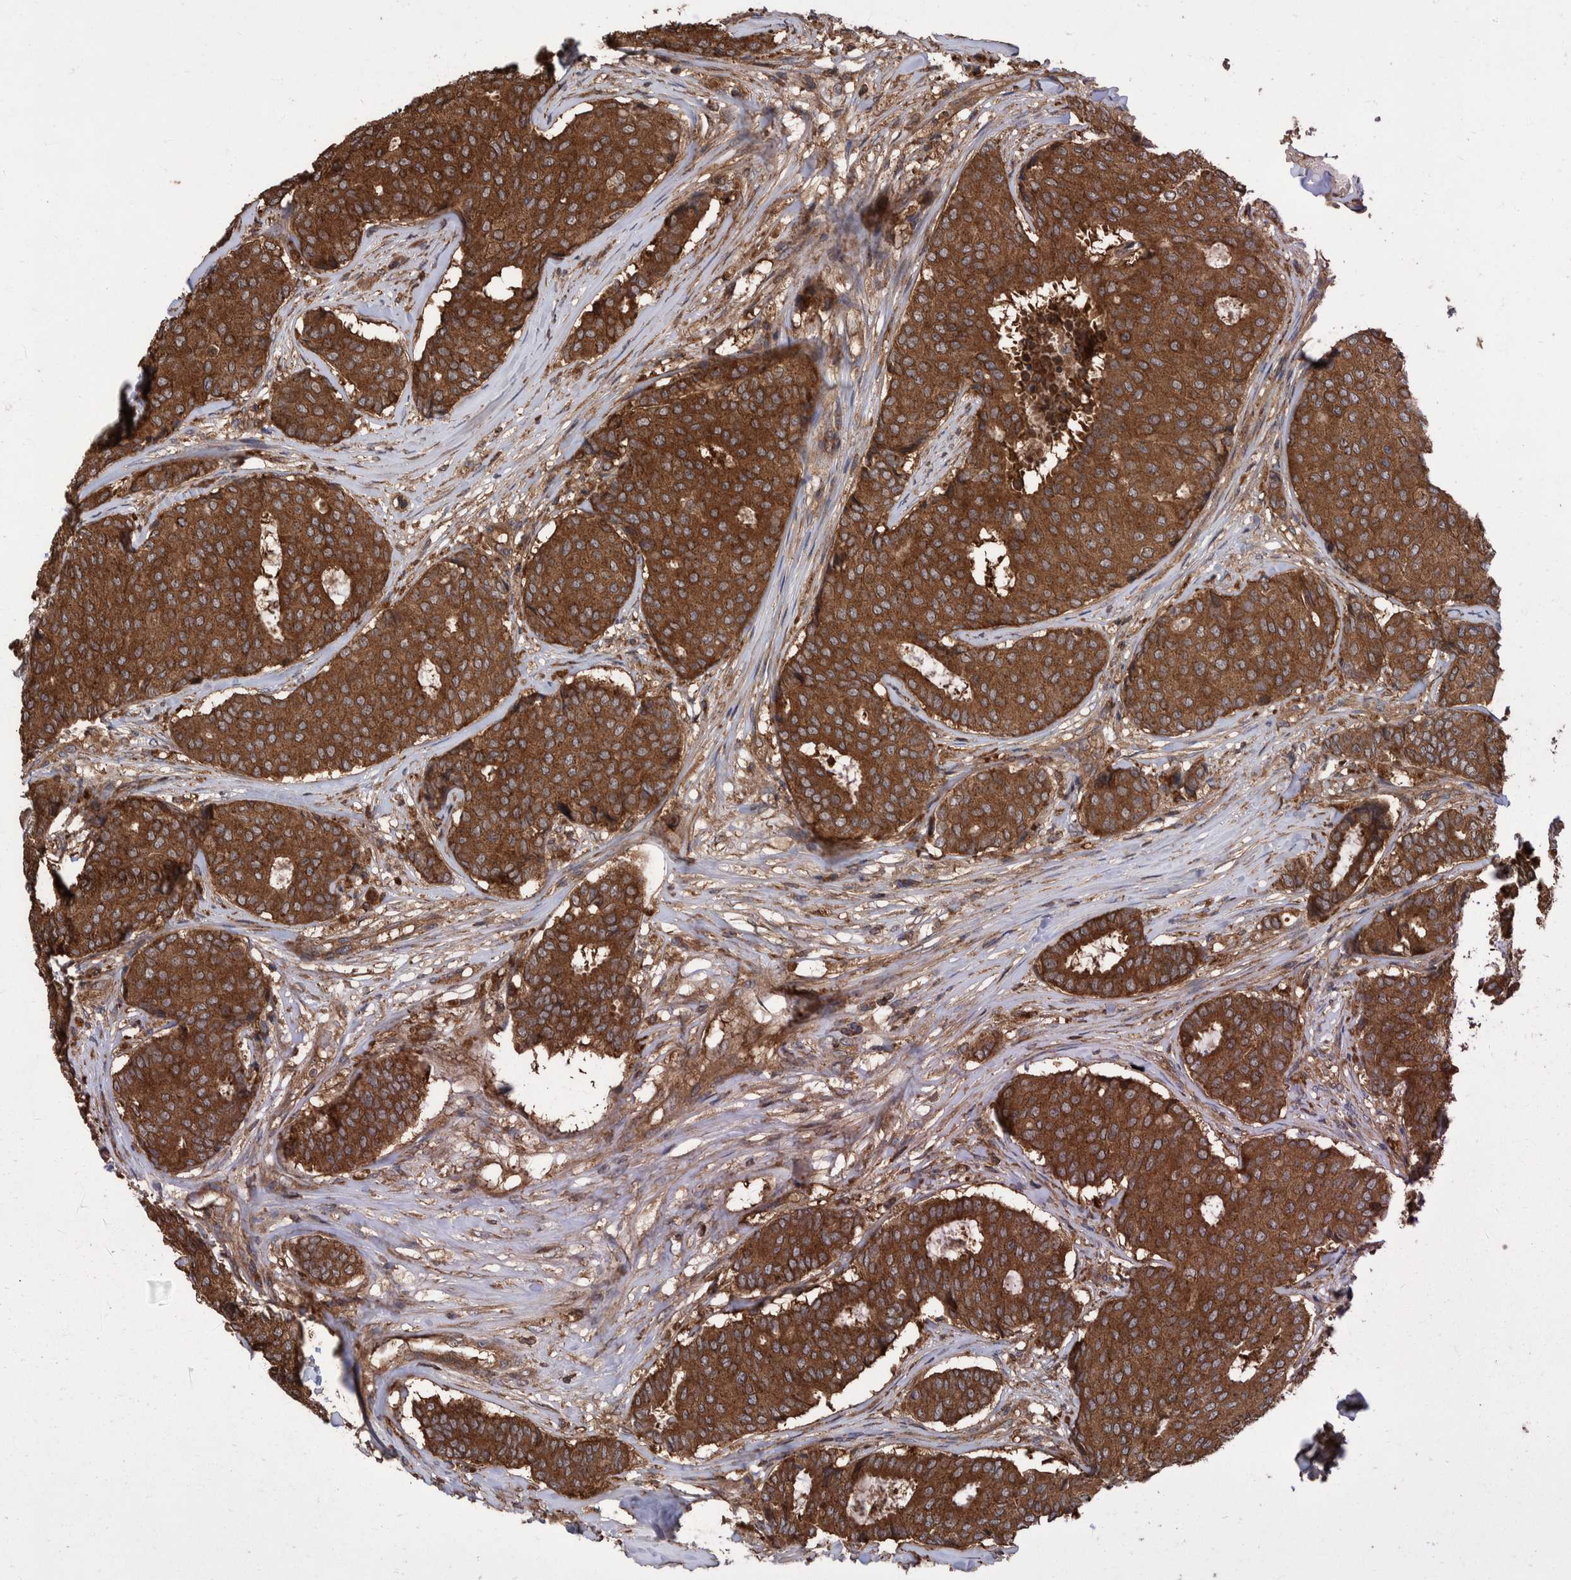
{"staining": {"intensity": "strong", "quantity": ">75%", "location": "cytoplasmic/membranous"}, "tissue": "breast cancer", "cell_type": "Tumor cells", "image_type": "cancer", "snomed": [{"axis": "morphology", "description": "Duct carcinoma"}, {"axis": "topography", "description": "Breast"}], "caption": "Breast cancer (invasive ductal carcinoma) stained for a protein (brown) demonstrates strong cytoplasmic/membranous positive expression in about >75% of tumor cells.", "gene": "VBP1", "patient": {"sex": "female", "age": 75}}